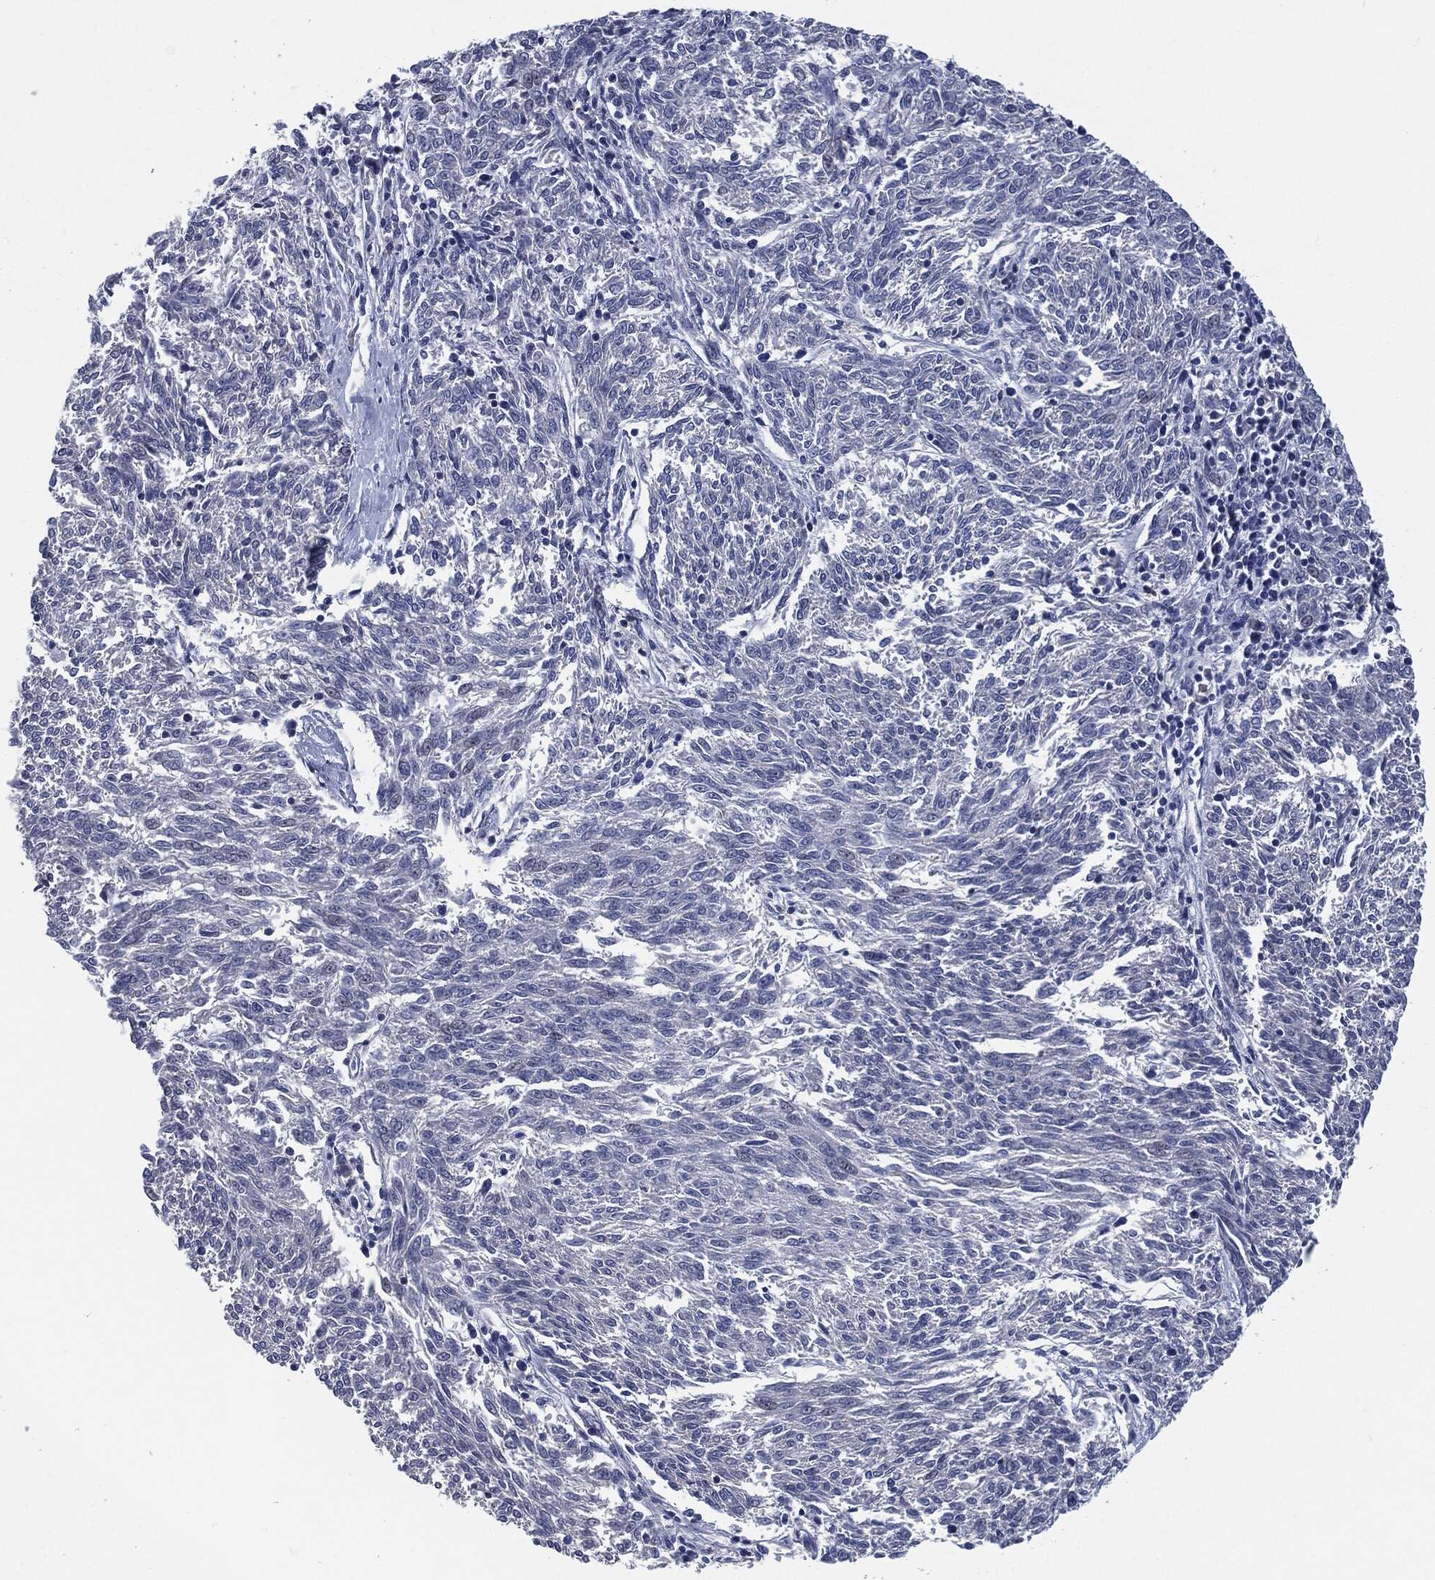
{"staining": {"intensity": "negative", "quantity": "none", "location": "none"}, "tissue": "melanoma", "cell_type": "Tumor cells", "image_type": "cancer", "snomed": [{"axis": "morphology", "description": "Malignant melanoma, NOS"}, {"axis": "topography", "description": "Skin"}], "caption": "A photomicrograph of human melanoma is negative for staining in tumor cells. (Immunohistochemistry, brightfield microscopy, high magnification).", "gene": "CD27", "patient": {"sex": "female", "age": 72}}